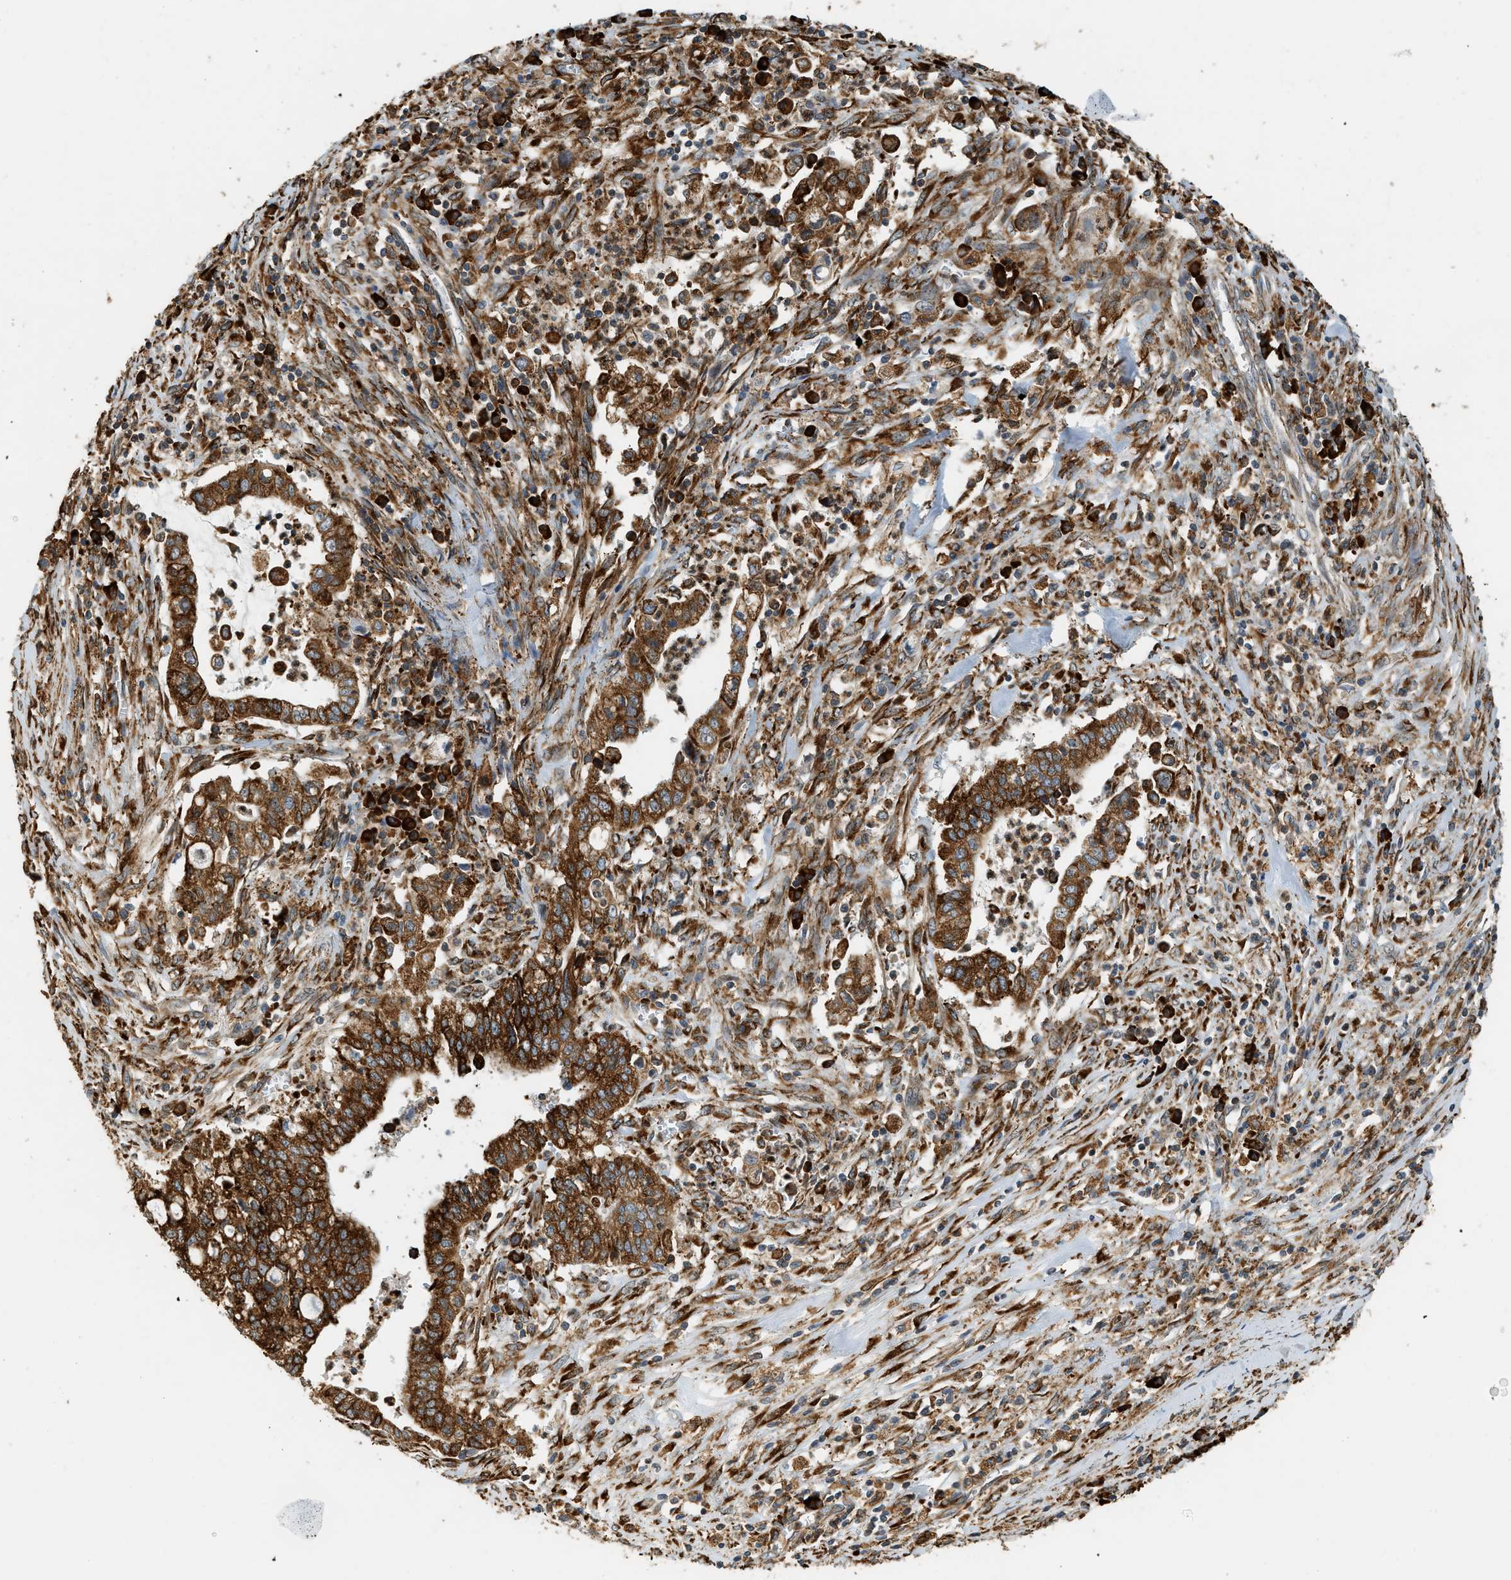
{"staining": {"intensity": "strong", "quantity": ">75%", "location": "cytoplasmic/membranous"}, "tissue": "cervical cancer", "cell_type": "Tumor cells", "image_type": "cancer", "snomed": [{"axis": "morphology", "description": "Adenocarcinoma, NOS"}, {"axis": "topography", "description": "Cervix"}], "caption": "Adenocarcinoma (cervical) stained with IHC demonstrates strong cytoplasmic/membranous positivity in about >75% of tumor cells.", "gene": "SEMA4D", "patient": {"sex": "female", "age": 44}}